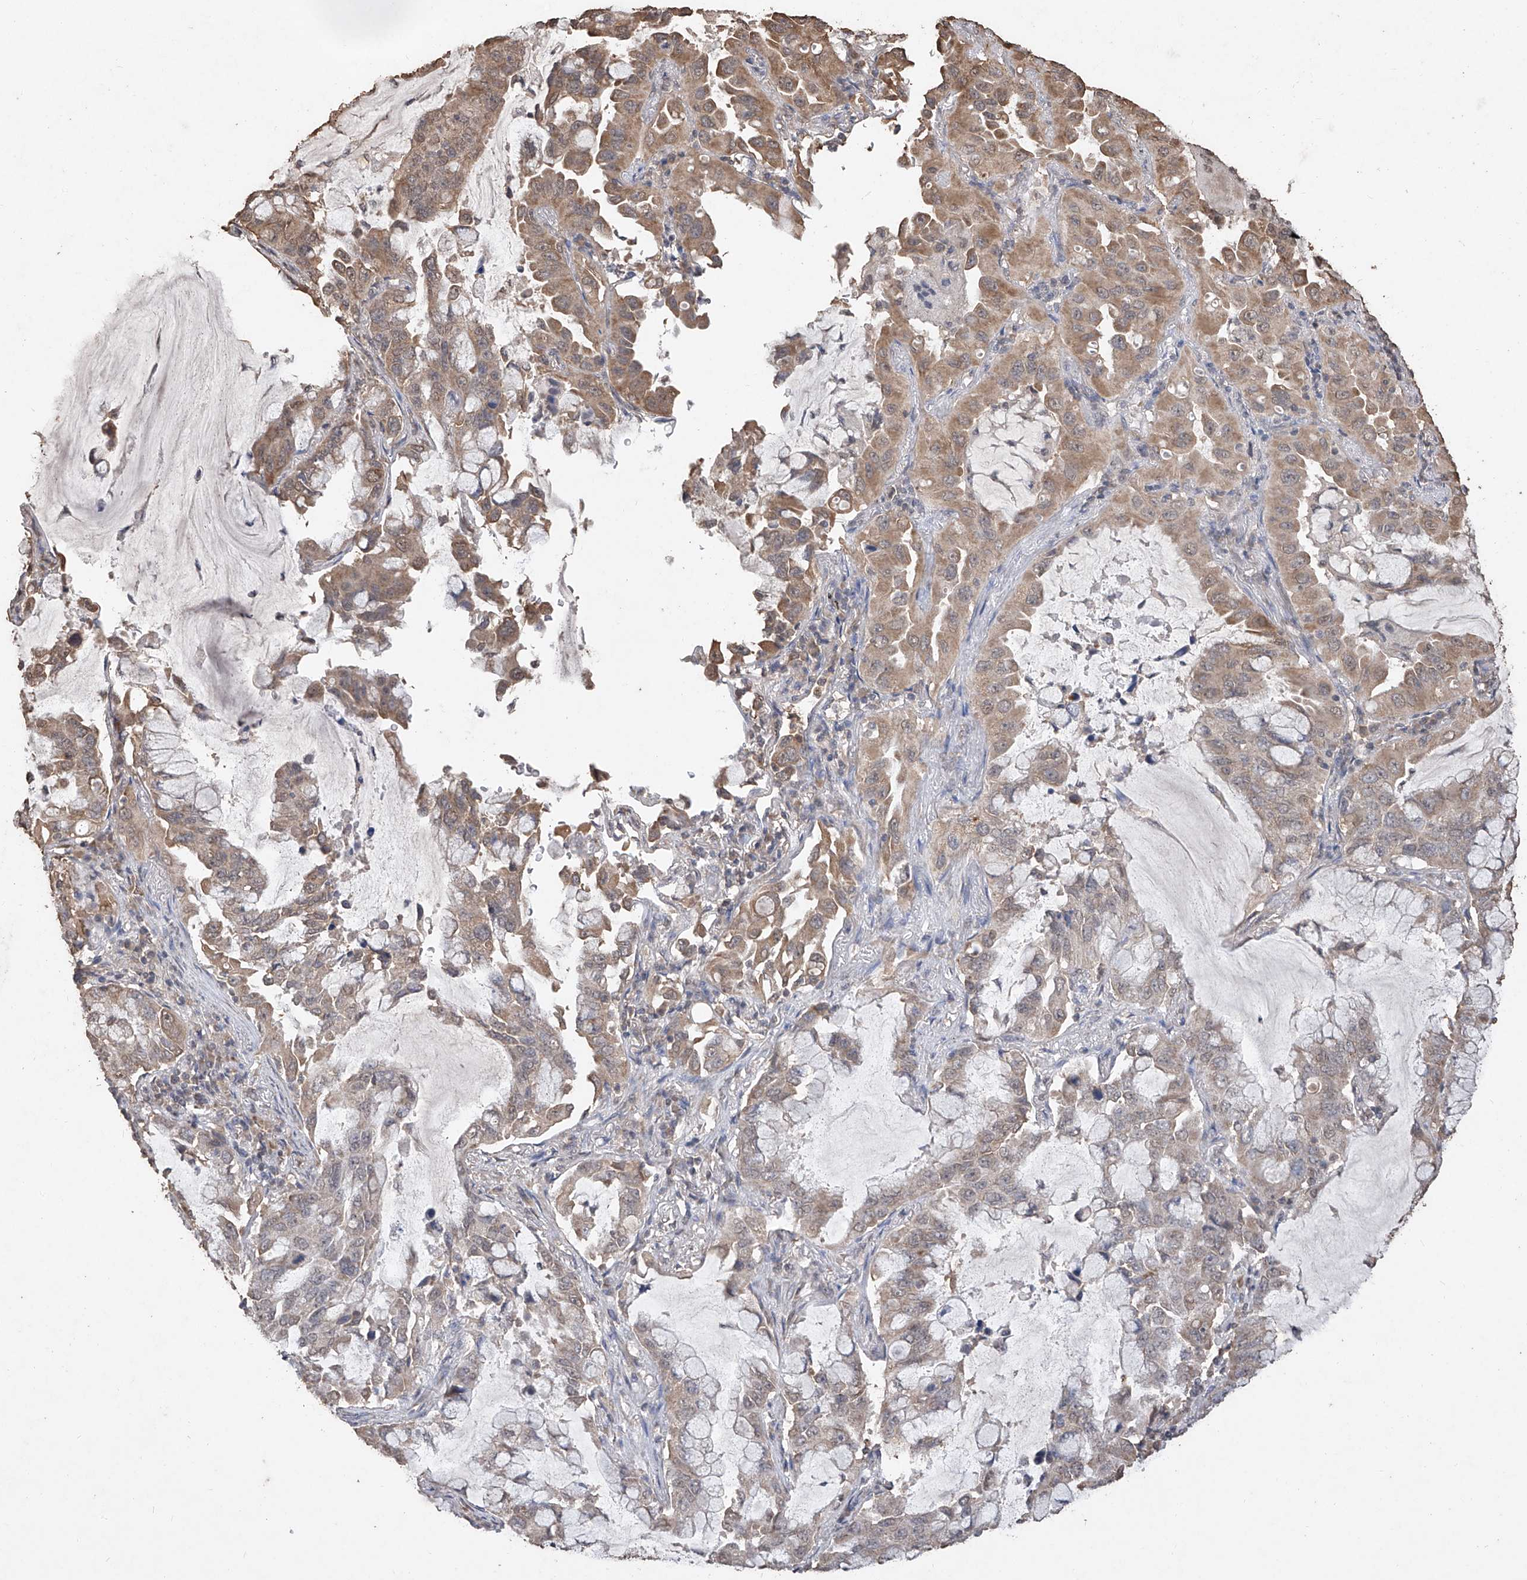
{"staining": {"intensity": "moderate", "quantity": "25%-75%", "location": "cytoplasmic/membranous"}, "tissue": "lung cancer", "cell_type": "Tumor cells", "image_type": "cancer", "snomed": [{"axis": "morphology", "description": "Adenocarcinoma, NOS"}, {"axis": "topography", "description": "Lung"}], "caption": "High-power microscopy captured an immunohistochemistry (IHC) photomicrograph of adenocarcinoma (lung), revealing moderate cytoplasmic/membranous positivity in about 25%-75% of tumor cells.", "gene": "ELOVL1", "patient": {"sex": "male", "age": 64}}